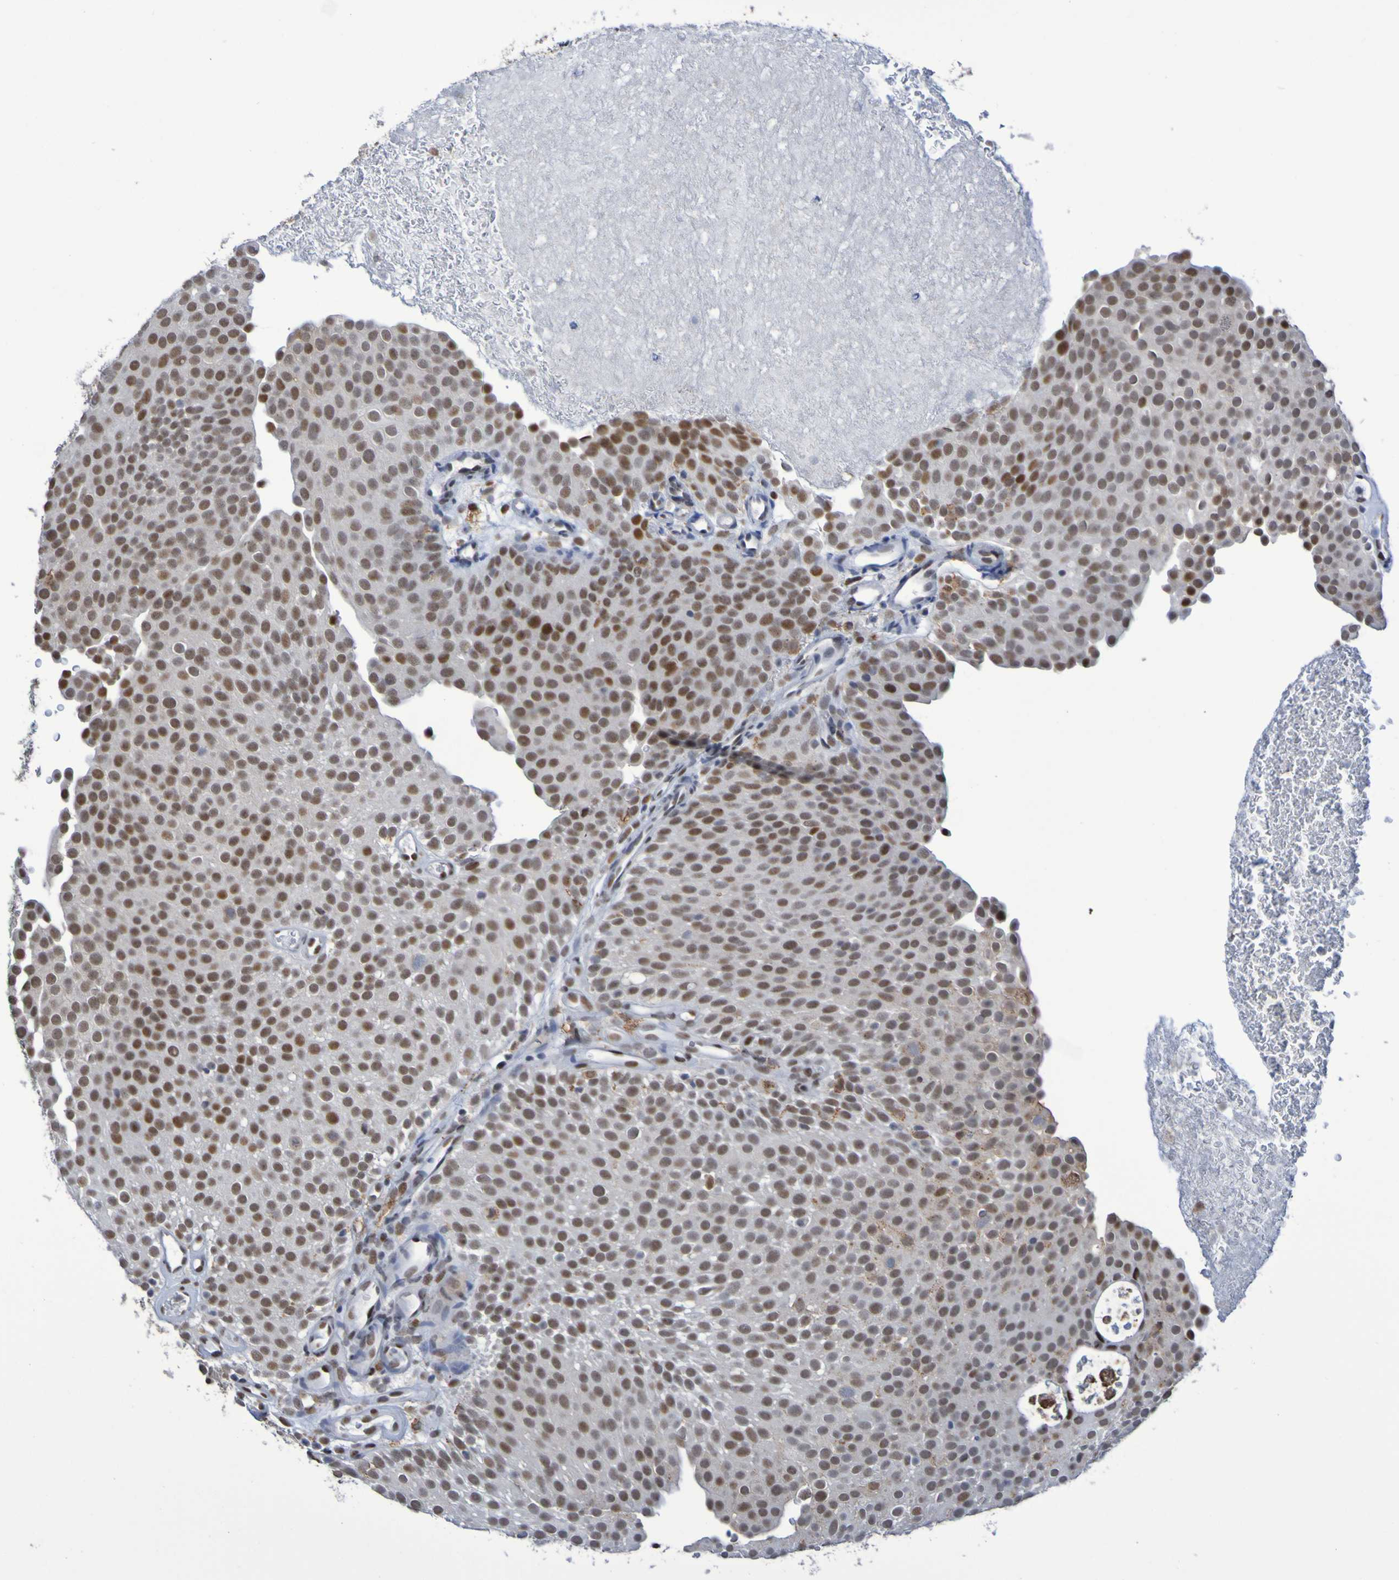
{"staining": {"intensity": "moderate", "quantity": ">75%", "location": "nuclear"}, "tissue": "urothelial cancer", "cell_type": "Tumor cells", "image_type": "cancer", "snomed": [{"axis": "morphology", "description": "Urothelial carcinoma, Low grade"}, {"axis": "topography", "description": "Urinary bladder"}], "caption": "Immunohistochemical staining of urothelial carcinoma (low-grade) reveals moderate nuclear protein staining in about >75% of tumor cells. (IHC, brightfield microscopy, high magnification).", "gene": "MRTFB", "patient": {"sex": "male", "age": 78}}